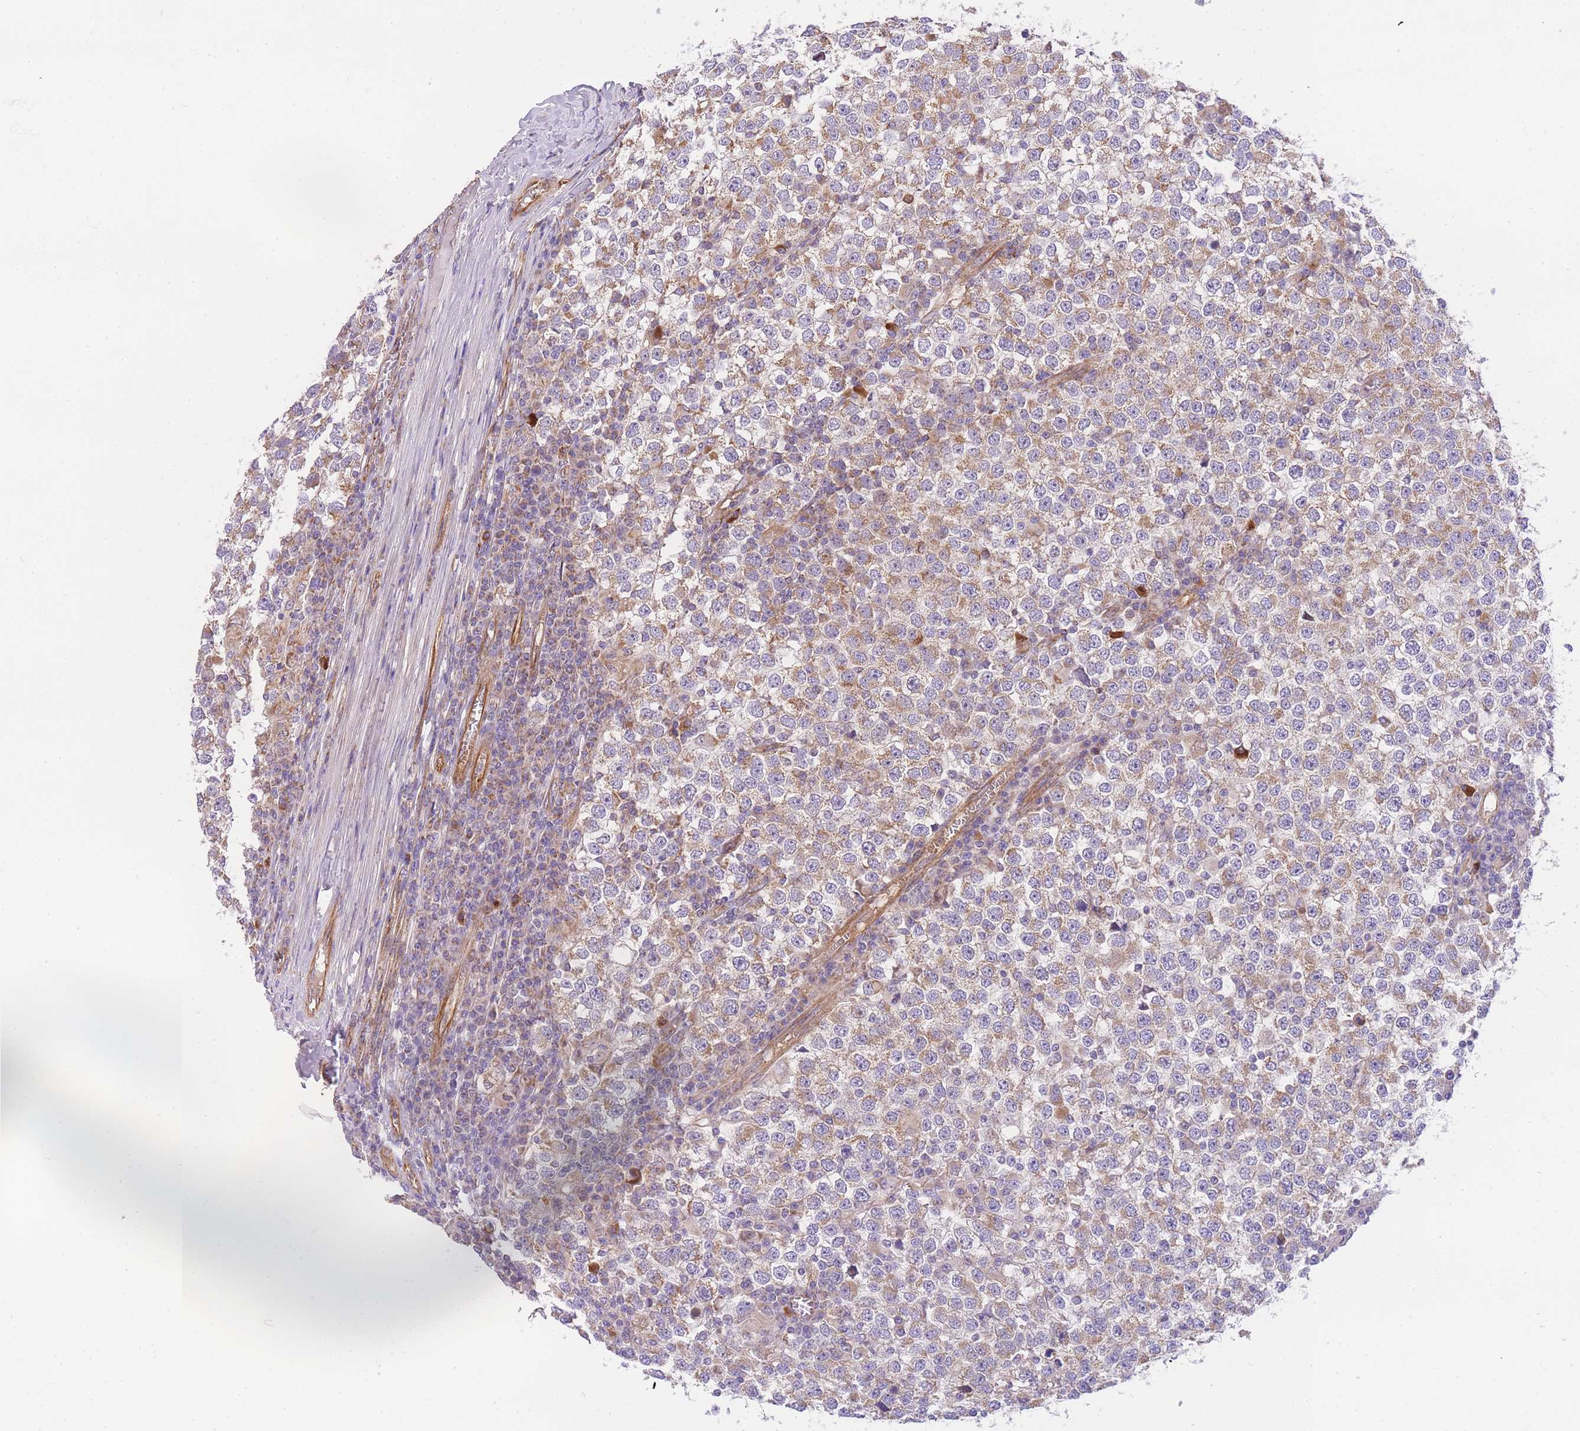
{"staining": {"intensity": "moderate", "quantity": ">75%", "location": "cytoplasmic/membranous"}, "tissue": "testis cancer", "cell_type": "Tumor cells", "image_type": "cancer", "snomed": [{"axis": "morphology", "description": "Seminoma, NOS"}, {"axis": "topography", "description": "Testis"}], "caption": "Immunohistochemistry (IHC) (DAB (3,3'-diaminobenzidine)) staining of human testis cancer displays moderate cytoplasmic/membranous protein staining in approximately >75% of tumor cells.", "gene": "MTRES1", "patient": {"sex": "male", "age": 65}}